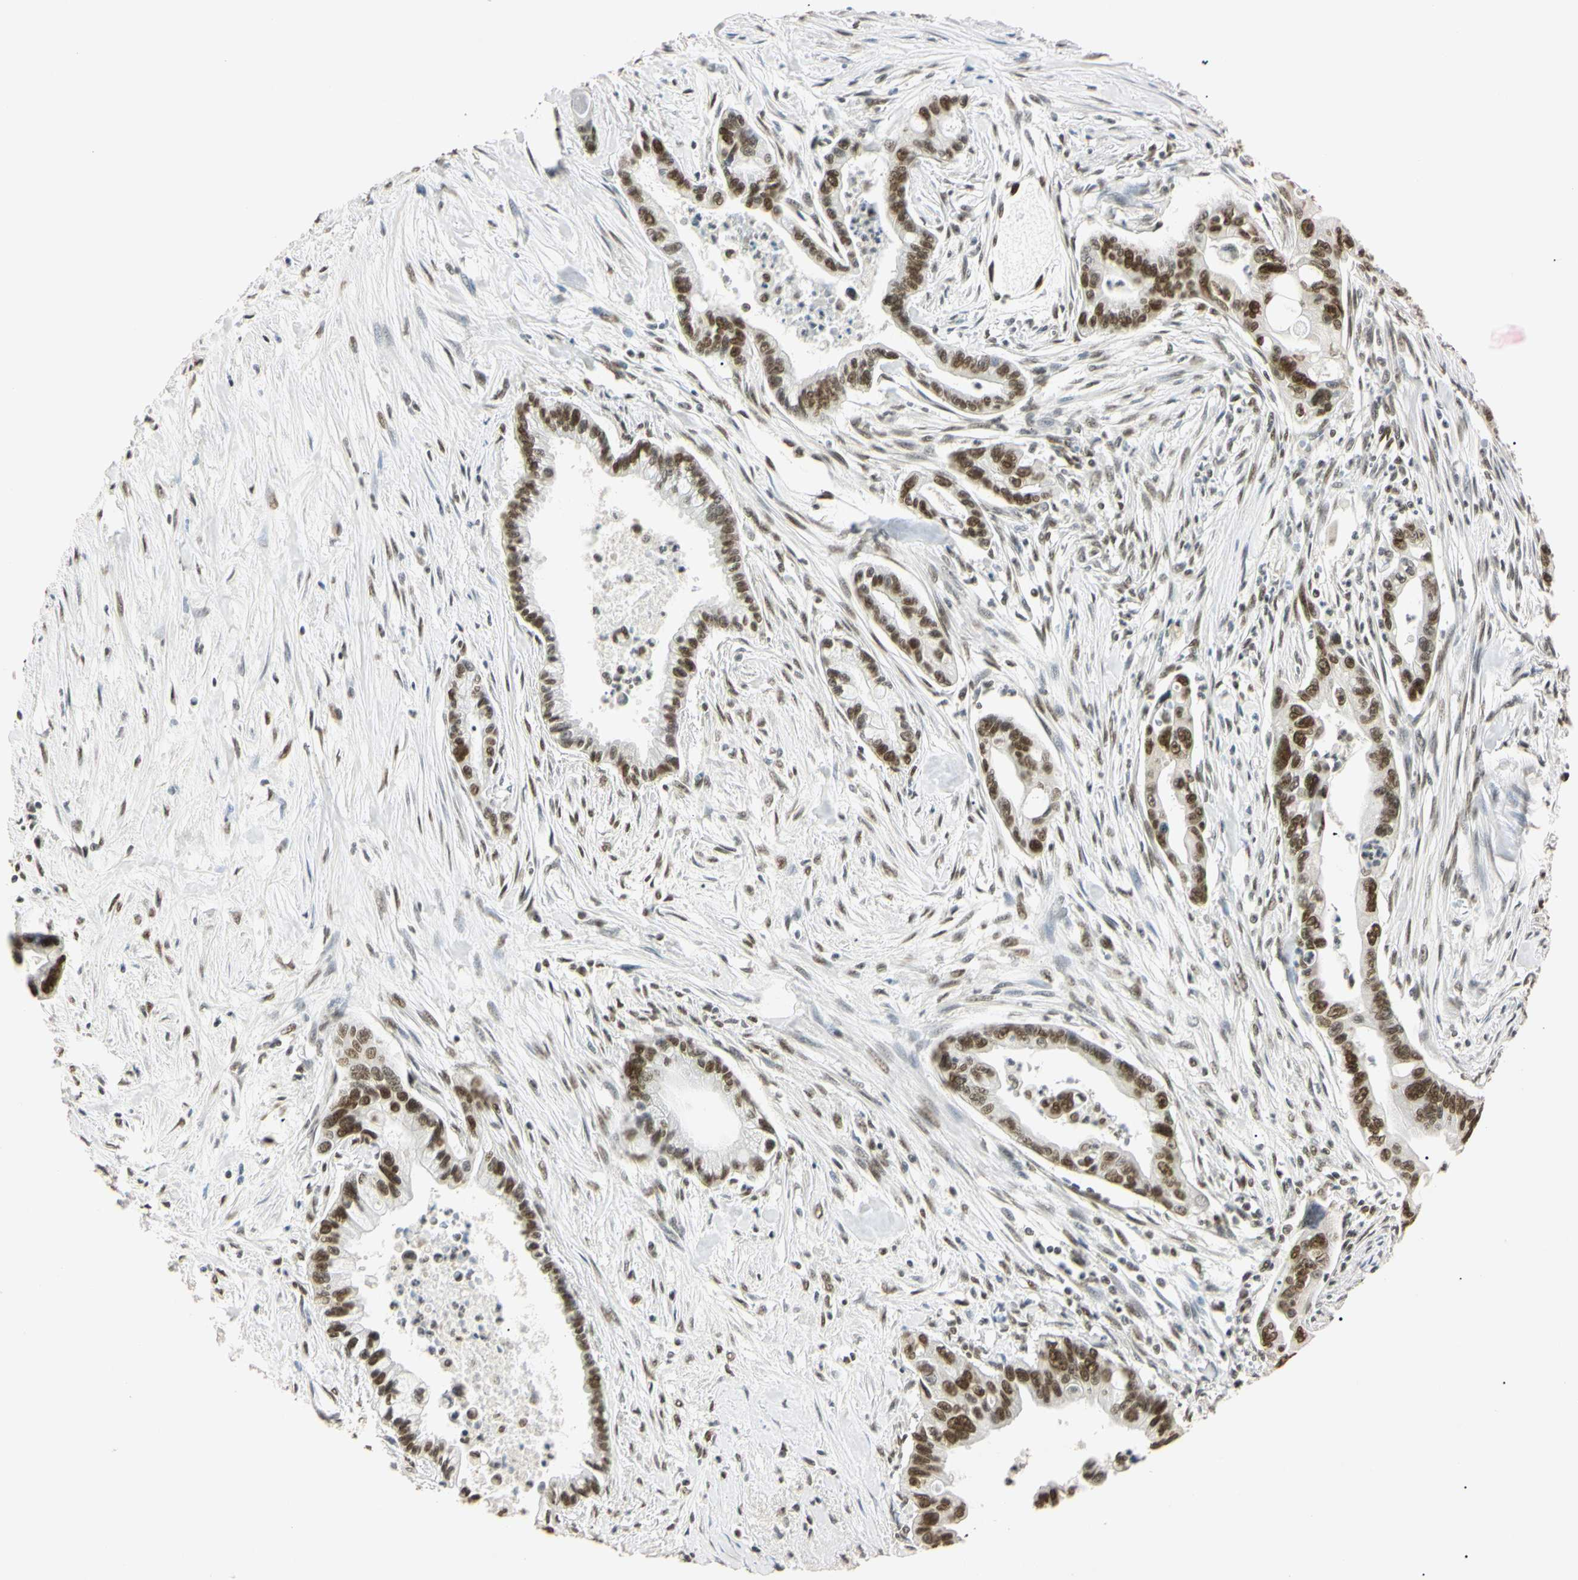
{"staining": {"intensity": "strong", "quantity": ">75%", "location": "nuclear"}, "tissue": "pancreatic cancer", "cell_type": "Tumor cells", "image_type": "cancer", "snomed": [{"axis": "morphology", "description": "Adenocarcinoma, NOS"}, {"axis": "topography", "description": "Pancreas"}], "caption": "IHC photomicrograph of neoplastic tissue: human pancreatic adenocarcinoma stained using immunohistochemistry reveals high levels of strong protein expression localized specifically in the nuclear of tumor cells, appearing as a nuclear brown color.", "gene": "SMARCA5", "patient": {"sex": "male", "age": 70}}